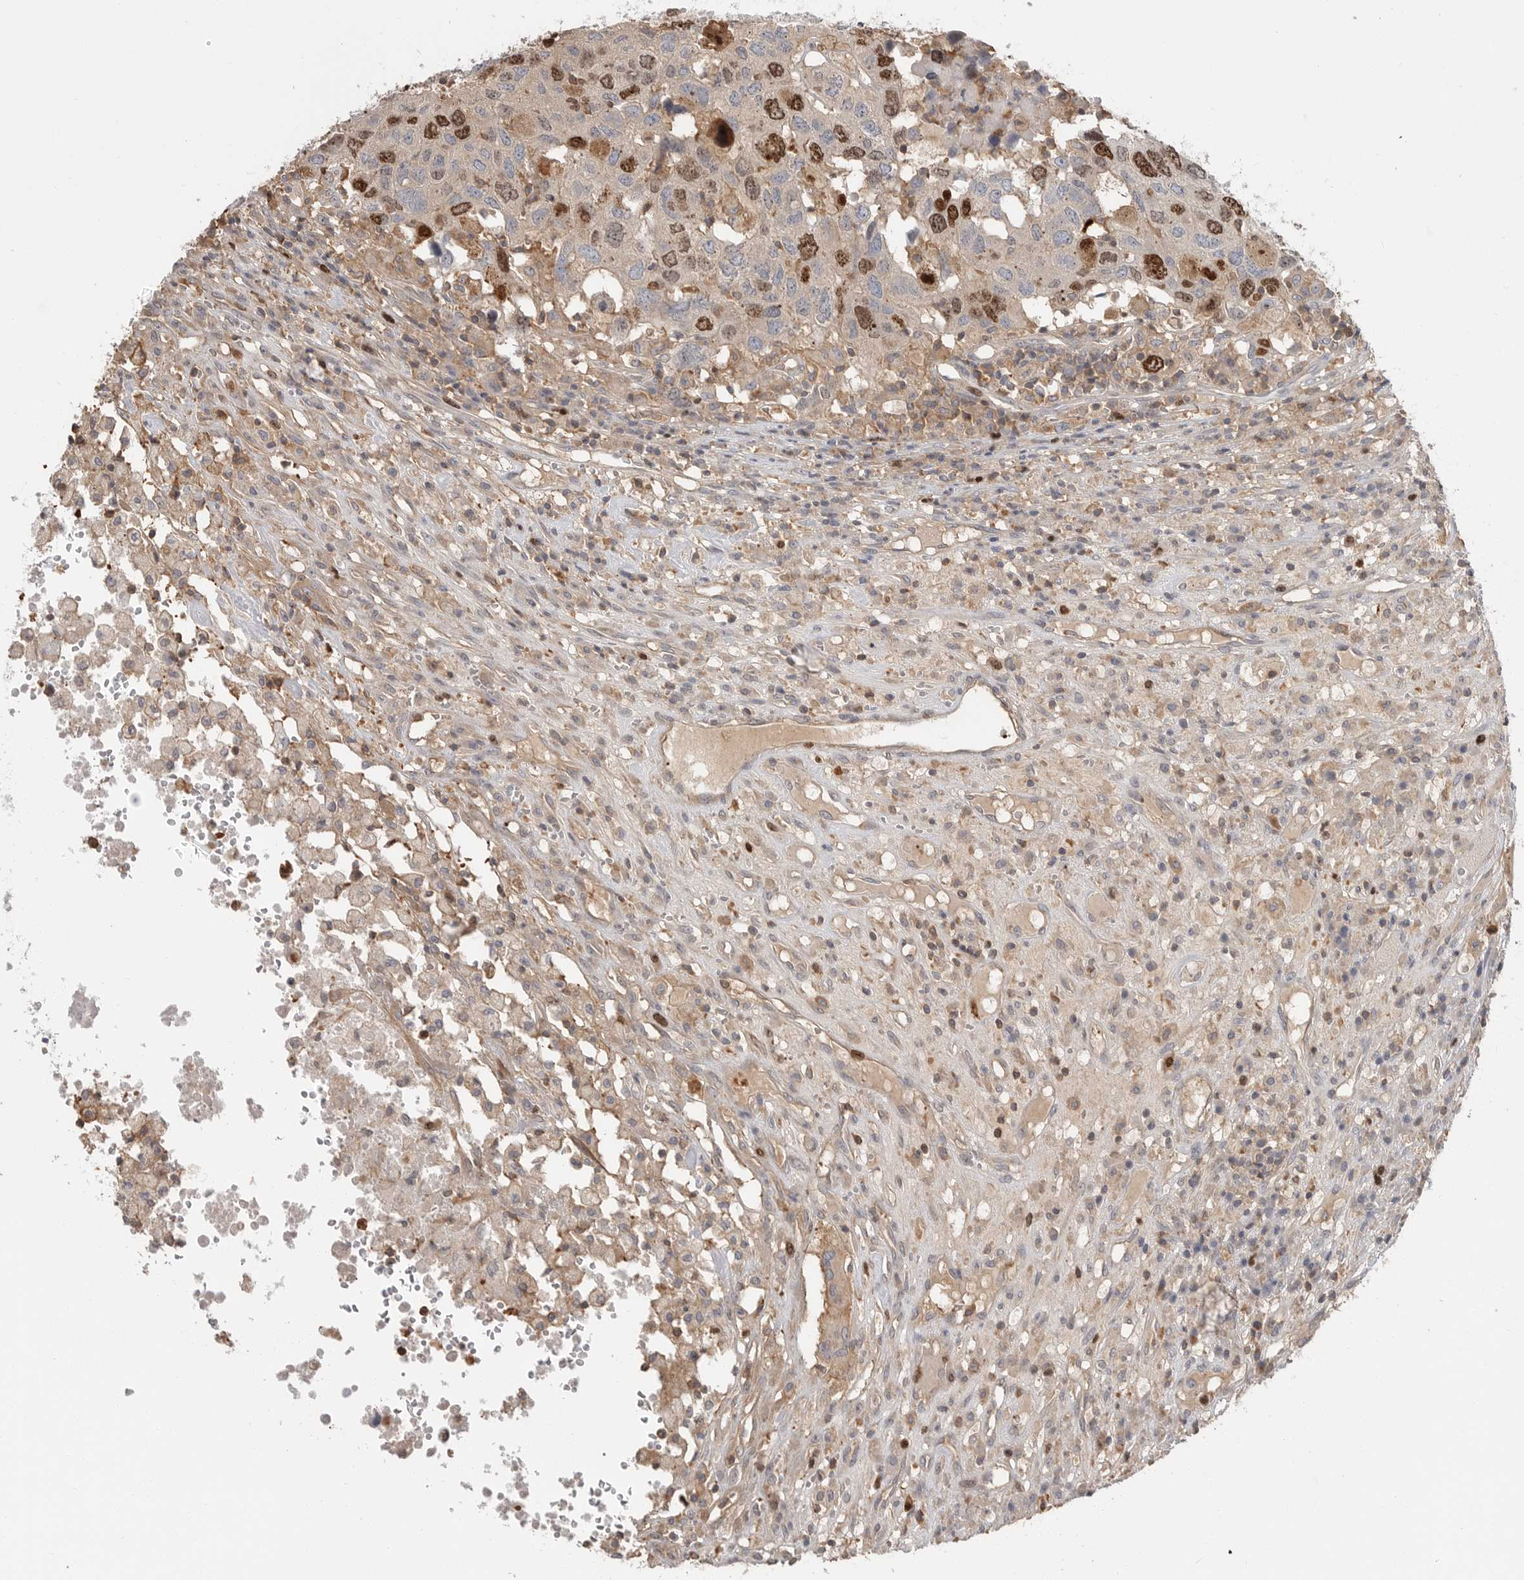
{"staining": {"intensity": "strong", "quantity": "25%-75%", "location": "cytoplasmic/membranous,nuclear"}, "tissue": "head and neck cancer", "cell_type": "Tumor cells", "image_type": "cancer", "snomed": [{"axis": "morphology", "description": "Squamous cell carcinoma, NOS"}, {"axis": "topography", "description": "Head-Neck"}], "caption": "Immunohistochemical staining of head and neck cancer (squamous cell carcinoma) shows strong cytoplasmic/membranous and nuclear protein positivity in approximately 25%-75% of tumor cells. The staining was performed using DAB (3,3'-diaminobenzidine), with brown indicating positive protein expression. Nuclei are stained blue with hematoxylin.", "gene": "TOP2A", "patient": {"sex": "male", "age": 66}}